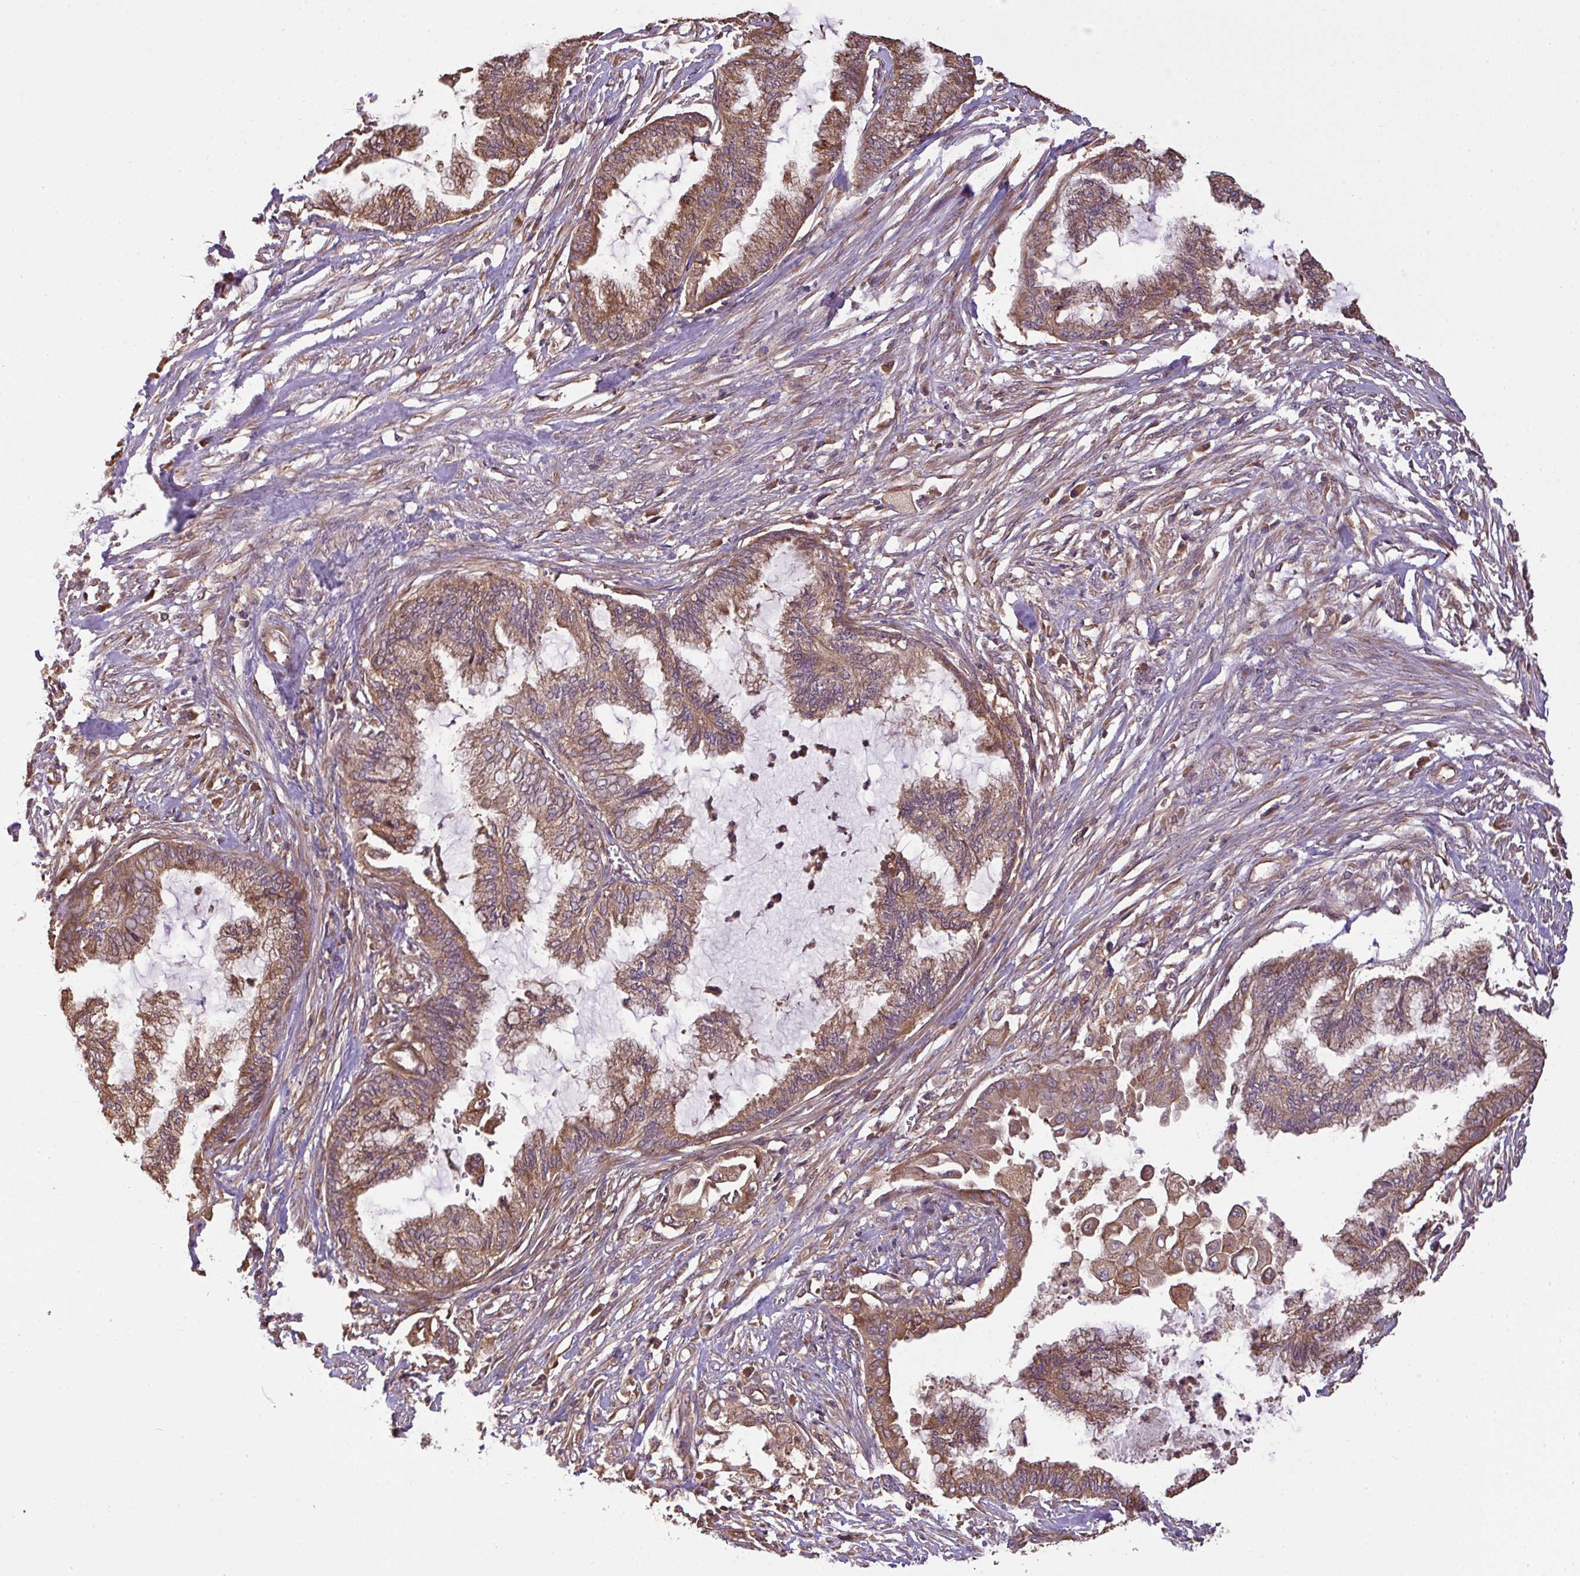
{"staining": {"intensity": "moderate", "quantity": ">75%", "location": "cytoplasmic/membranous"}, "tissue": "endometrial cancer", "cell_type": "Tumor cells", "image_type": "cancer", "snomed": [{"axis": "morphology", "description": "Adenocarcinoma, NOS"}, {"axis": "topography", "description": "Endometrium"}], "caption": "A brown stain highlights moderate cytoplasmic/membranous expression of a protein in endometrial cancer (adenocarcinoma) tumor cells.", "gene": "VENTX", "patient": {"sex": "female", "age": 86}}